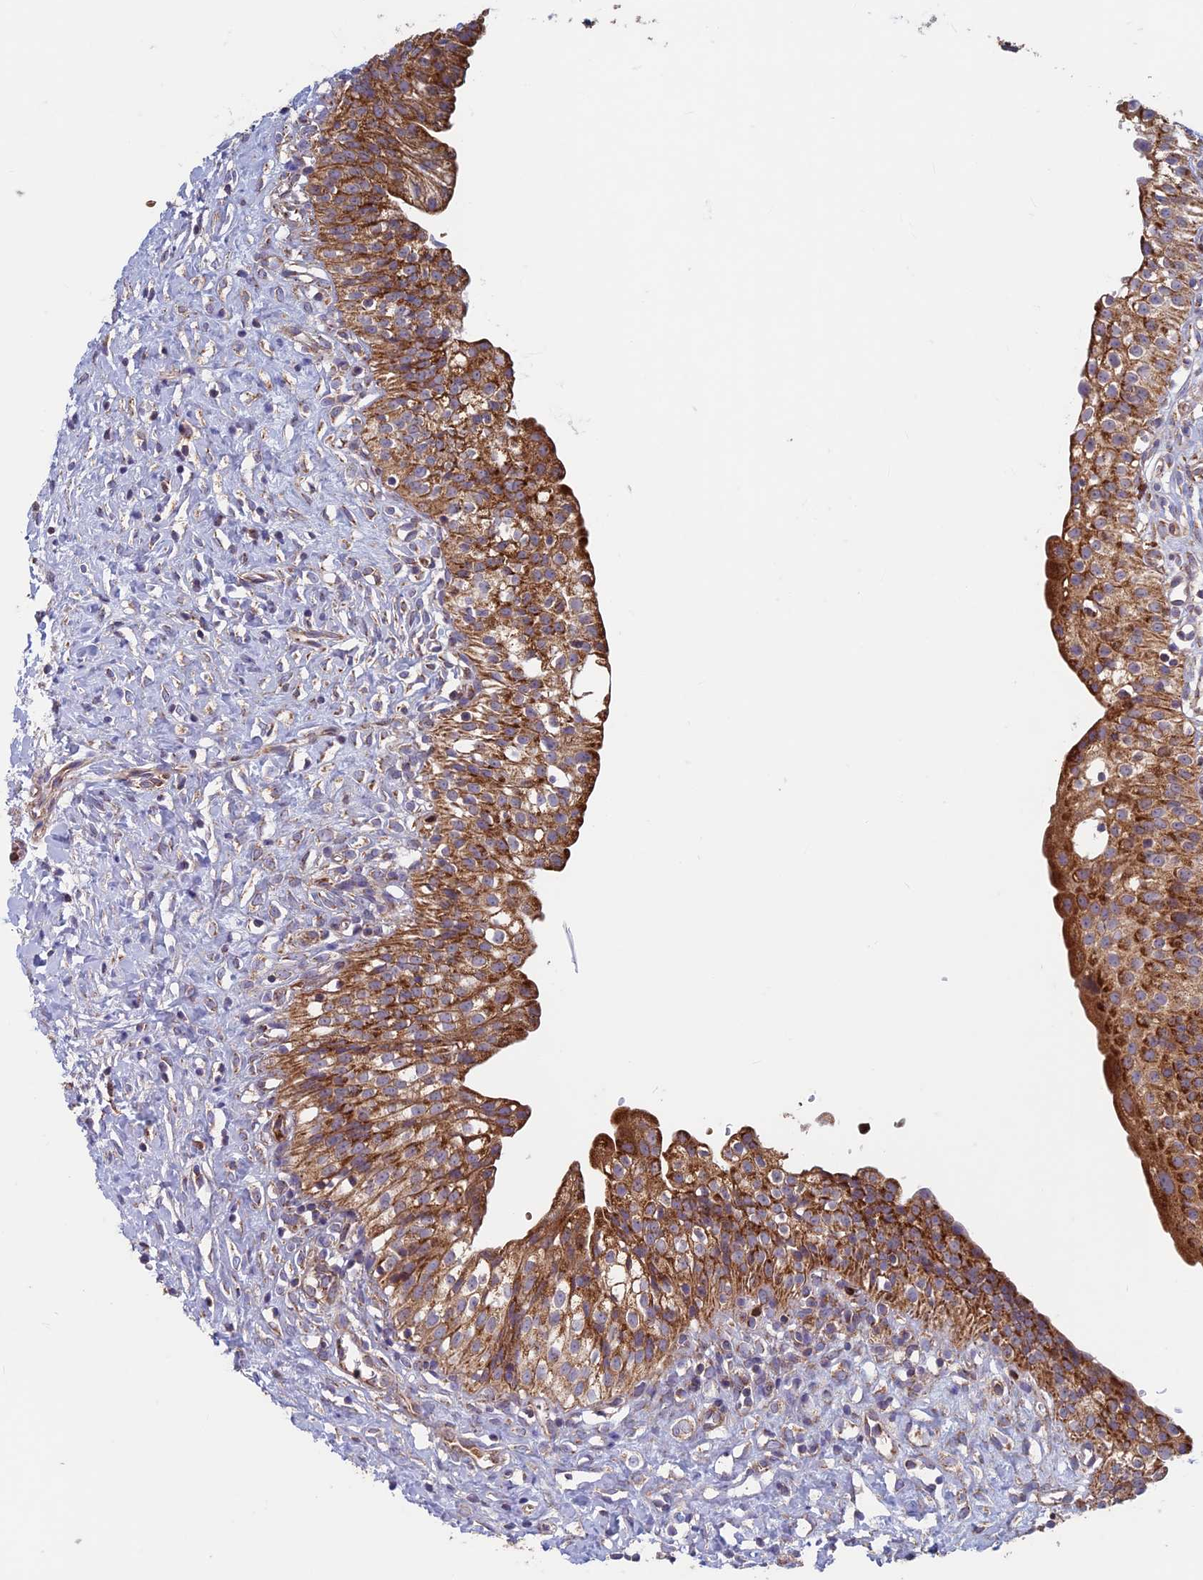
{"staining": {"intensity": "strong", "quantity": ">75%", "location": "cytoplasmic/membranous"}, "tissue": "urinary bladder", "cell_type": "Urothelial cells", "image_type": "normal", "snomed": [{"axis": "morphology", "description": "Normal tissue, NOS"}, {"axis": "topography", "description": "Urinary bladder"}], "caption": "DAB (3,3'-diaminobenzidine) immunohistochemical staining of normal human urinary bladder exhibits strong cytoplasmic/membranous protein staining in about >75% of urothelial cells.", "gene": "DNM1L", "patient": {"sex": "male", "age": 51}}